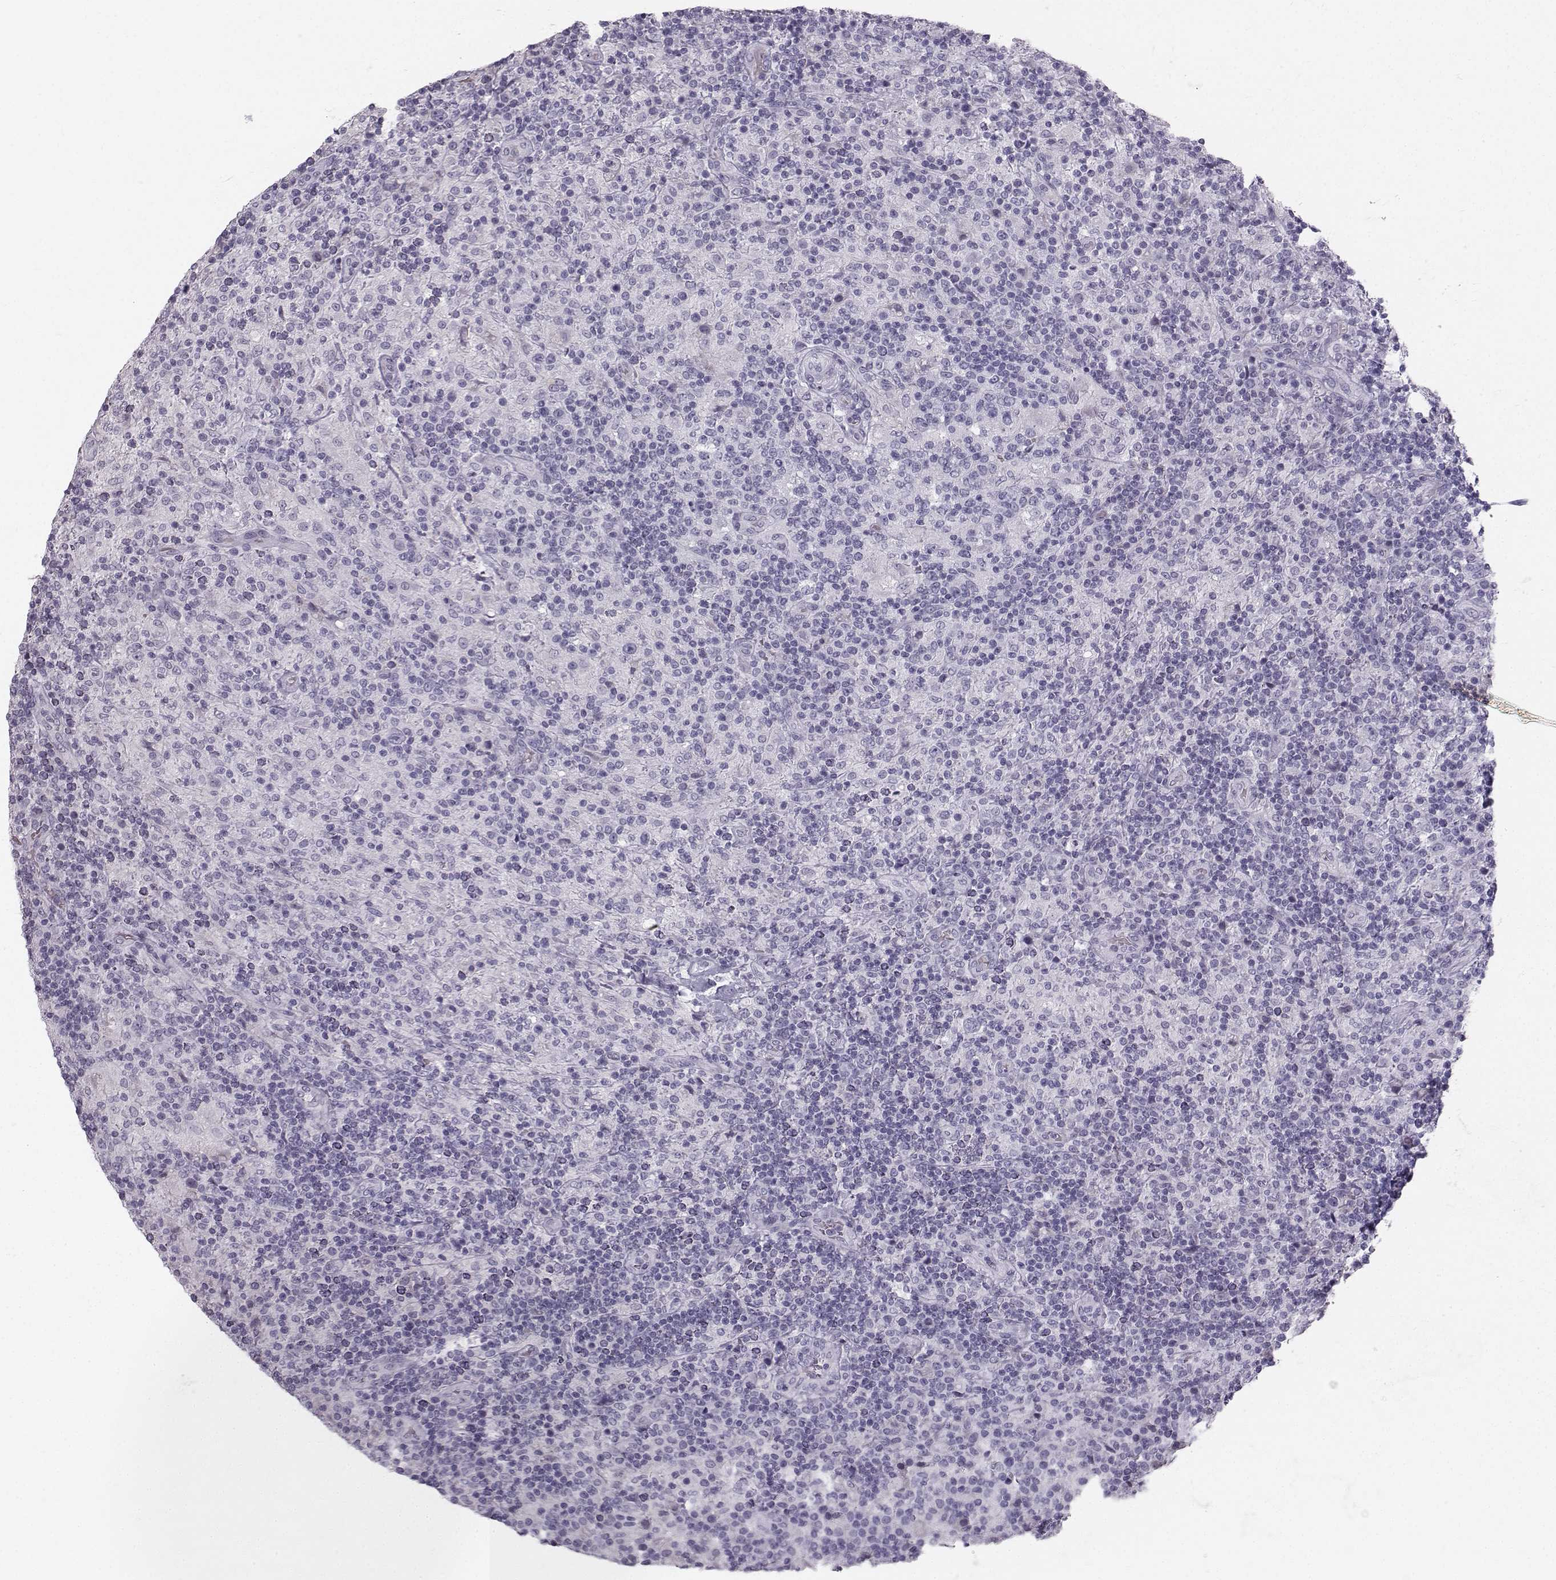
{"staining": {"intensity": "negative", "quantity": "none", "location": "none"}, "tissue": "lymphoma", "cell_type": "Tumor cells", "image_type": "cancer", "snomed": [{"axis": "morphology", "description": "Hodgkin's disease, NOS"}, {"axis": "topography", "description": "Lymph node"}], "caption": "Lymphoma was stained to show a protein in brown. There is no significant positivity in tumor cells.", "gene": "CASR", "patient": {"sex": "male", "age": 70}}